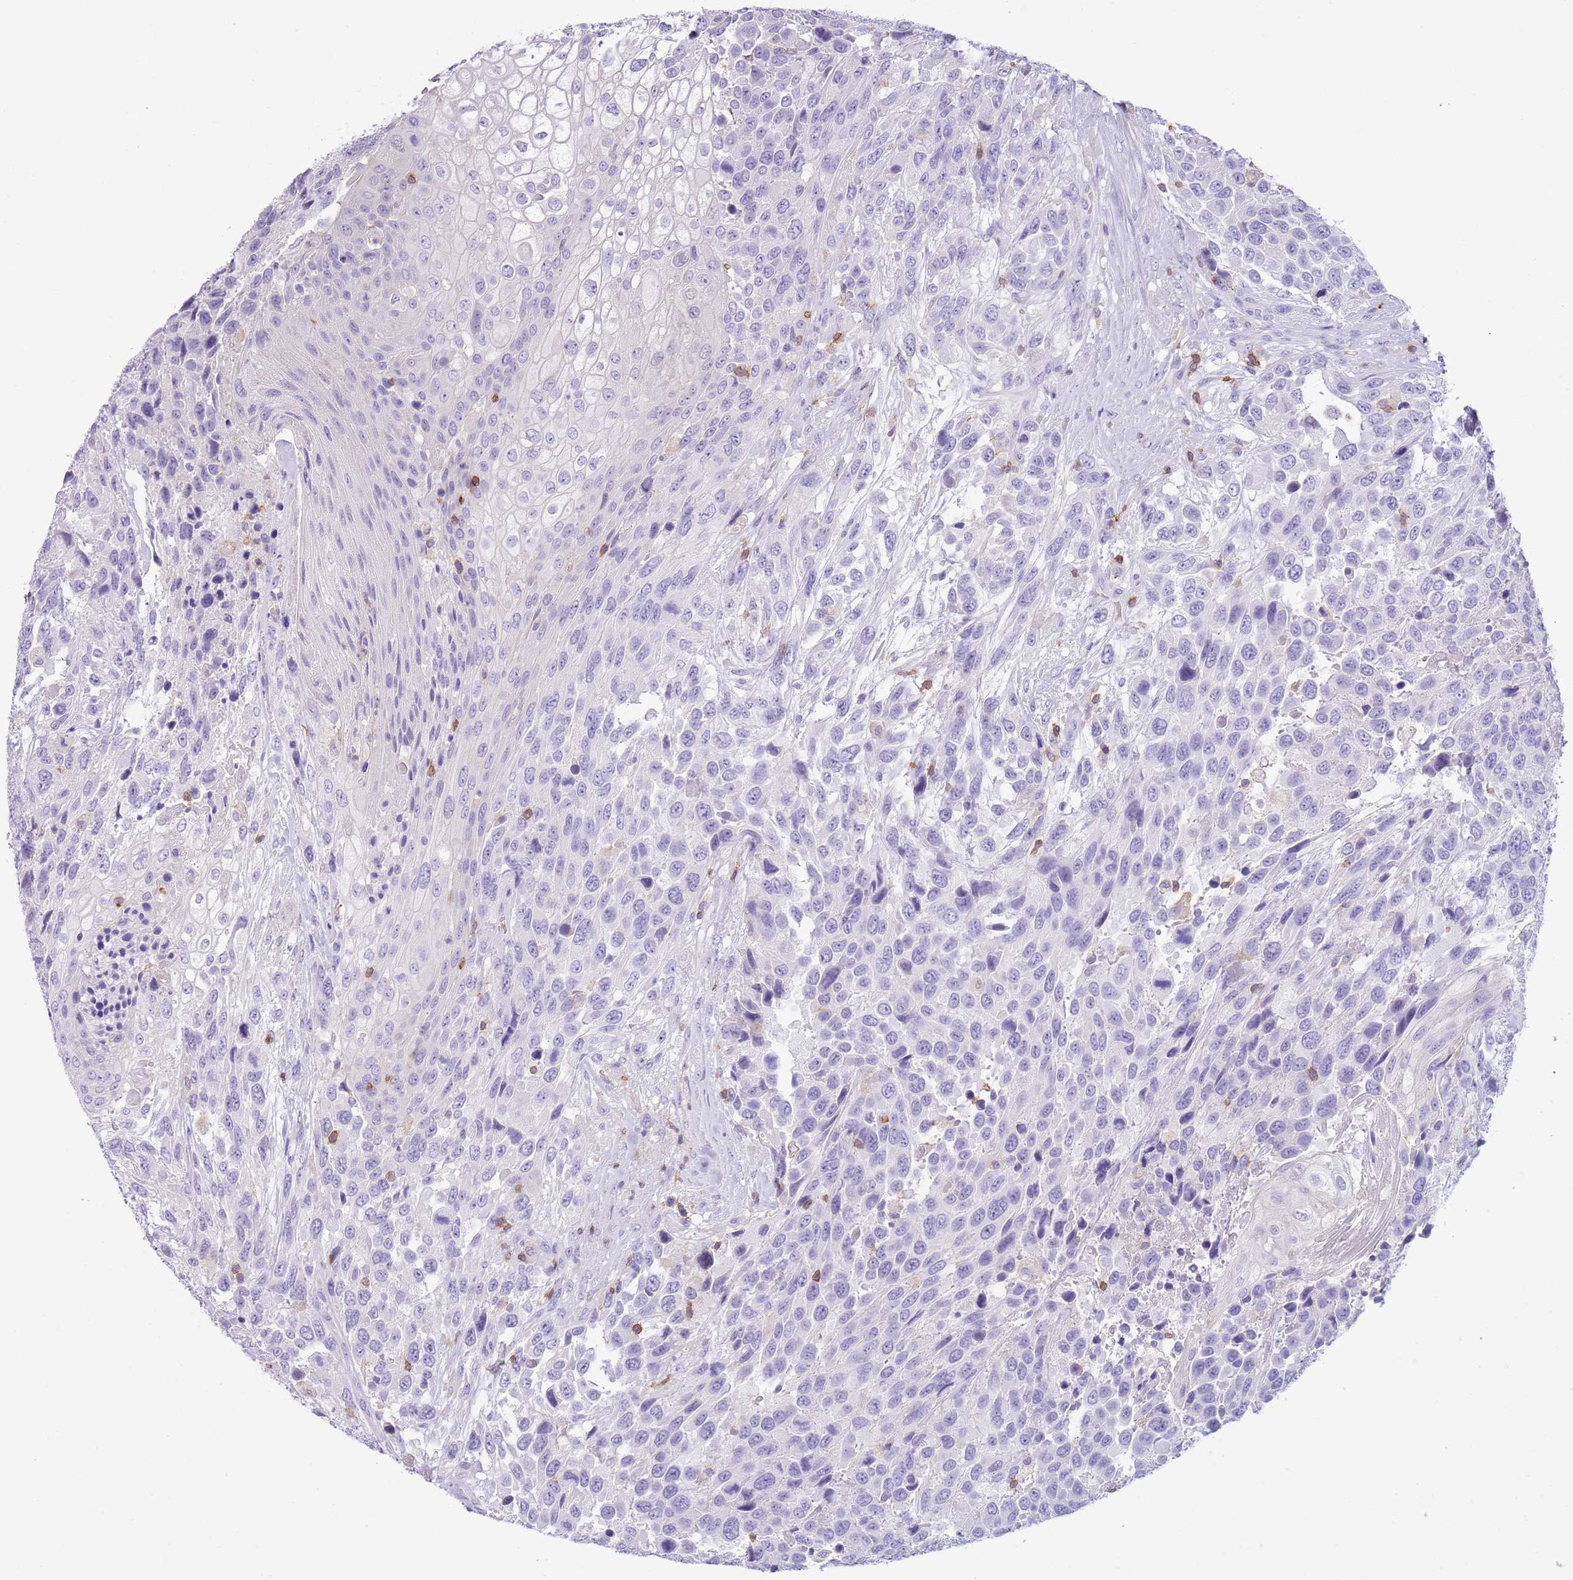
{"staining": {"intensity": "negative", "quantity": "none", "location": "none"}, "tissue": "urothelial cancer", "cell_type": "Tumor cells", "image_type": "cancer", "snomed": [{"axis": "morphology", "description": "Urothelial carcinoma, High grade"}, {"axis": "topography", "description": "Urinary bladder"}], "caption": "High power microscopy image of an immunohistochemistry histopathology image of high-grade urothelial carcinoma, revealing no significant staining in tumor cells.", "gene": "OR4Q3", "patient": {"sex": "female", "age": 70}}